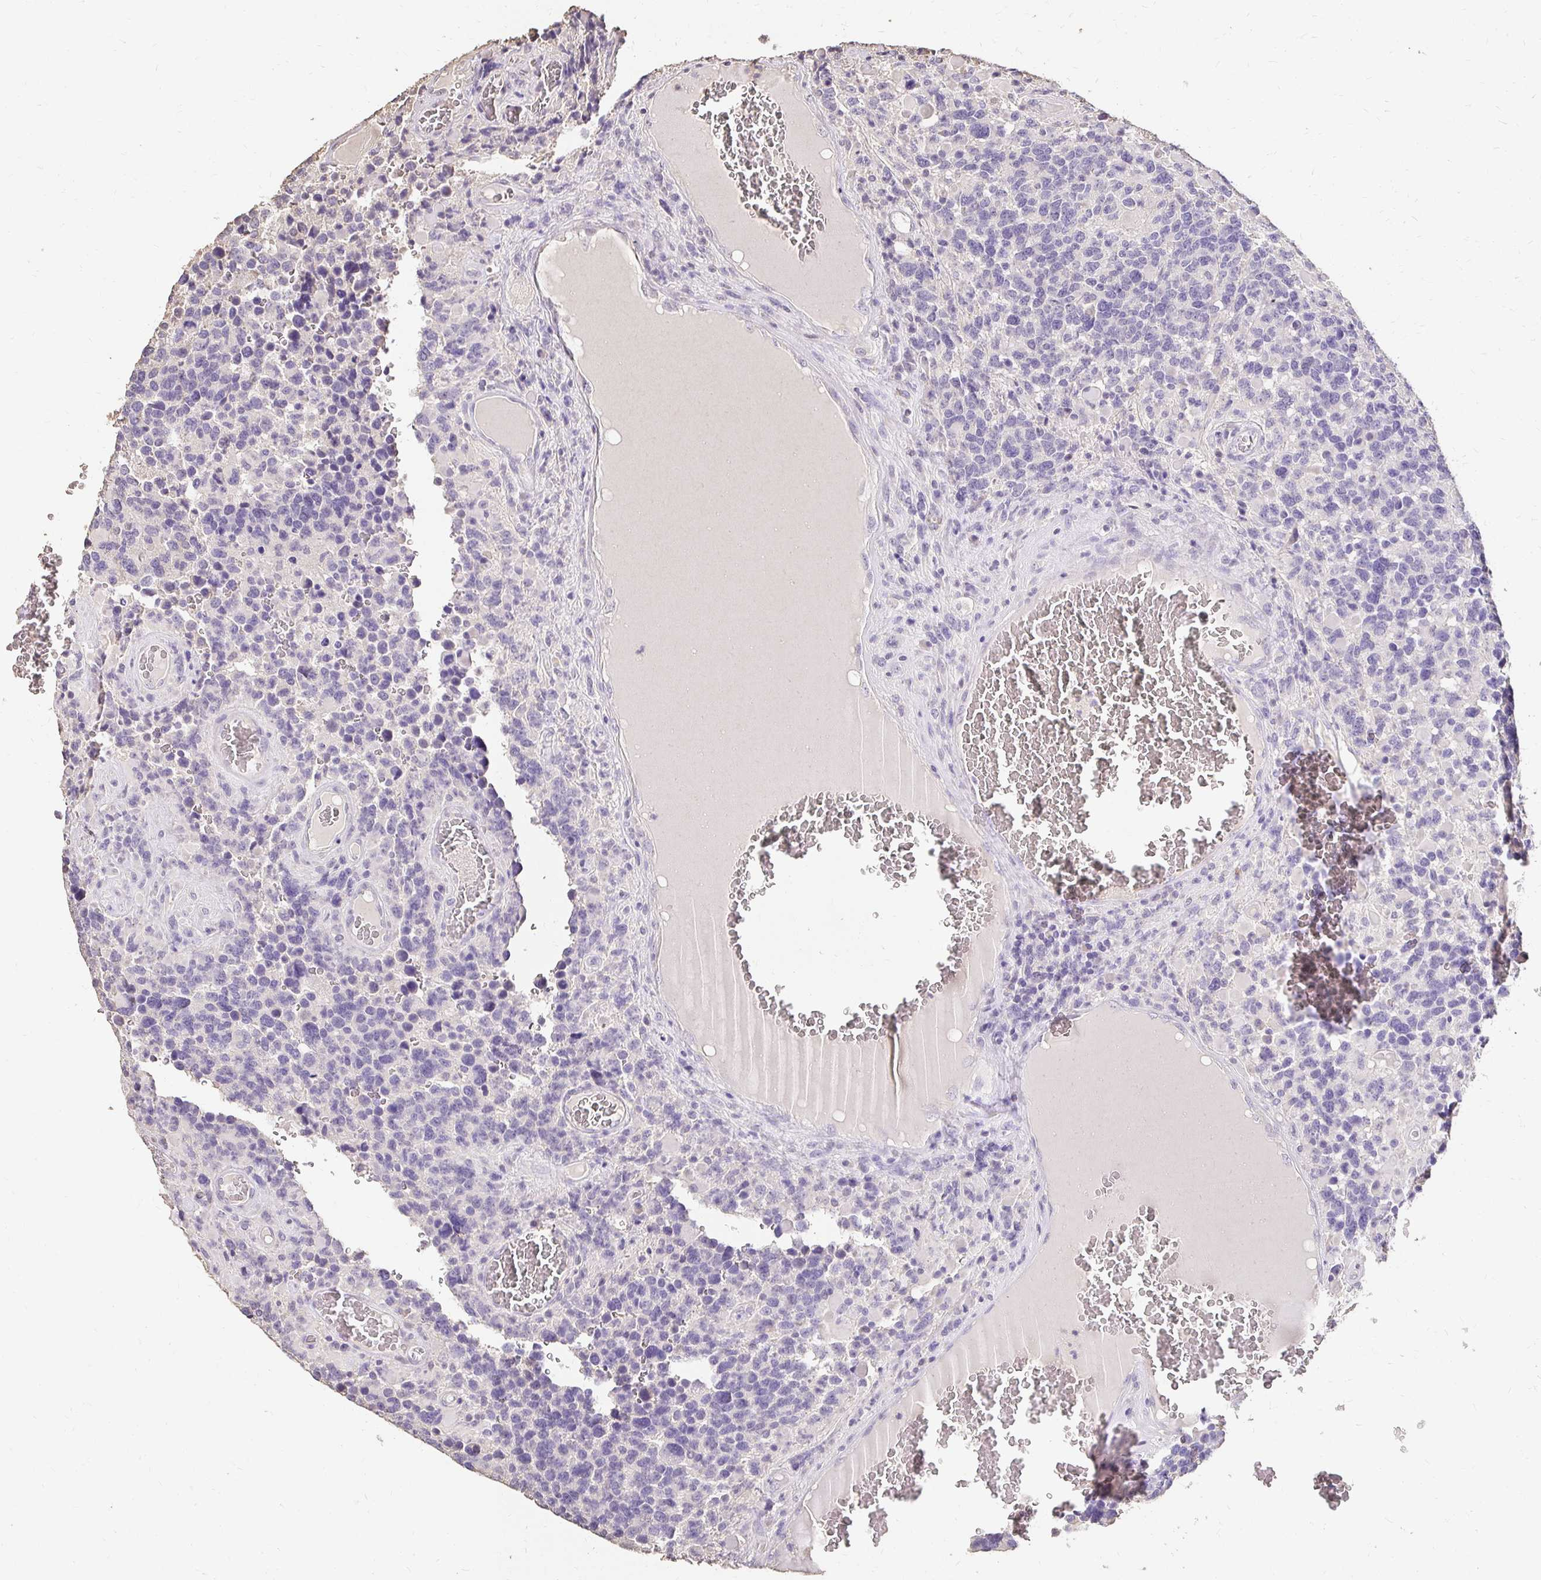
{"staining": {"intensity": "negative", "quantity": "none", "location": "none"}, "tissue": "glioma", "cell_type": "Tumor cells", "image_type": "cancer", "snomed": [{"axis": "morphology", "description": "Glioma, malignant, High grade"}, {"axis": "topography", "description": "Brain"}], "caption": "Tumor cells show no significant expression in malignant high-grade glioma.", "gene": "UGT1A6", "patient": {"sex": "female", "age": 40}}